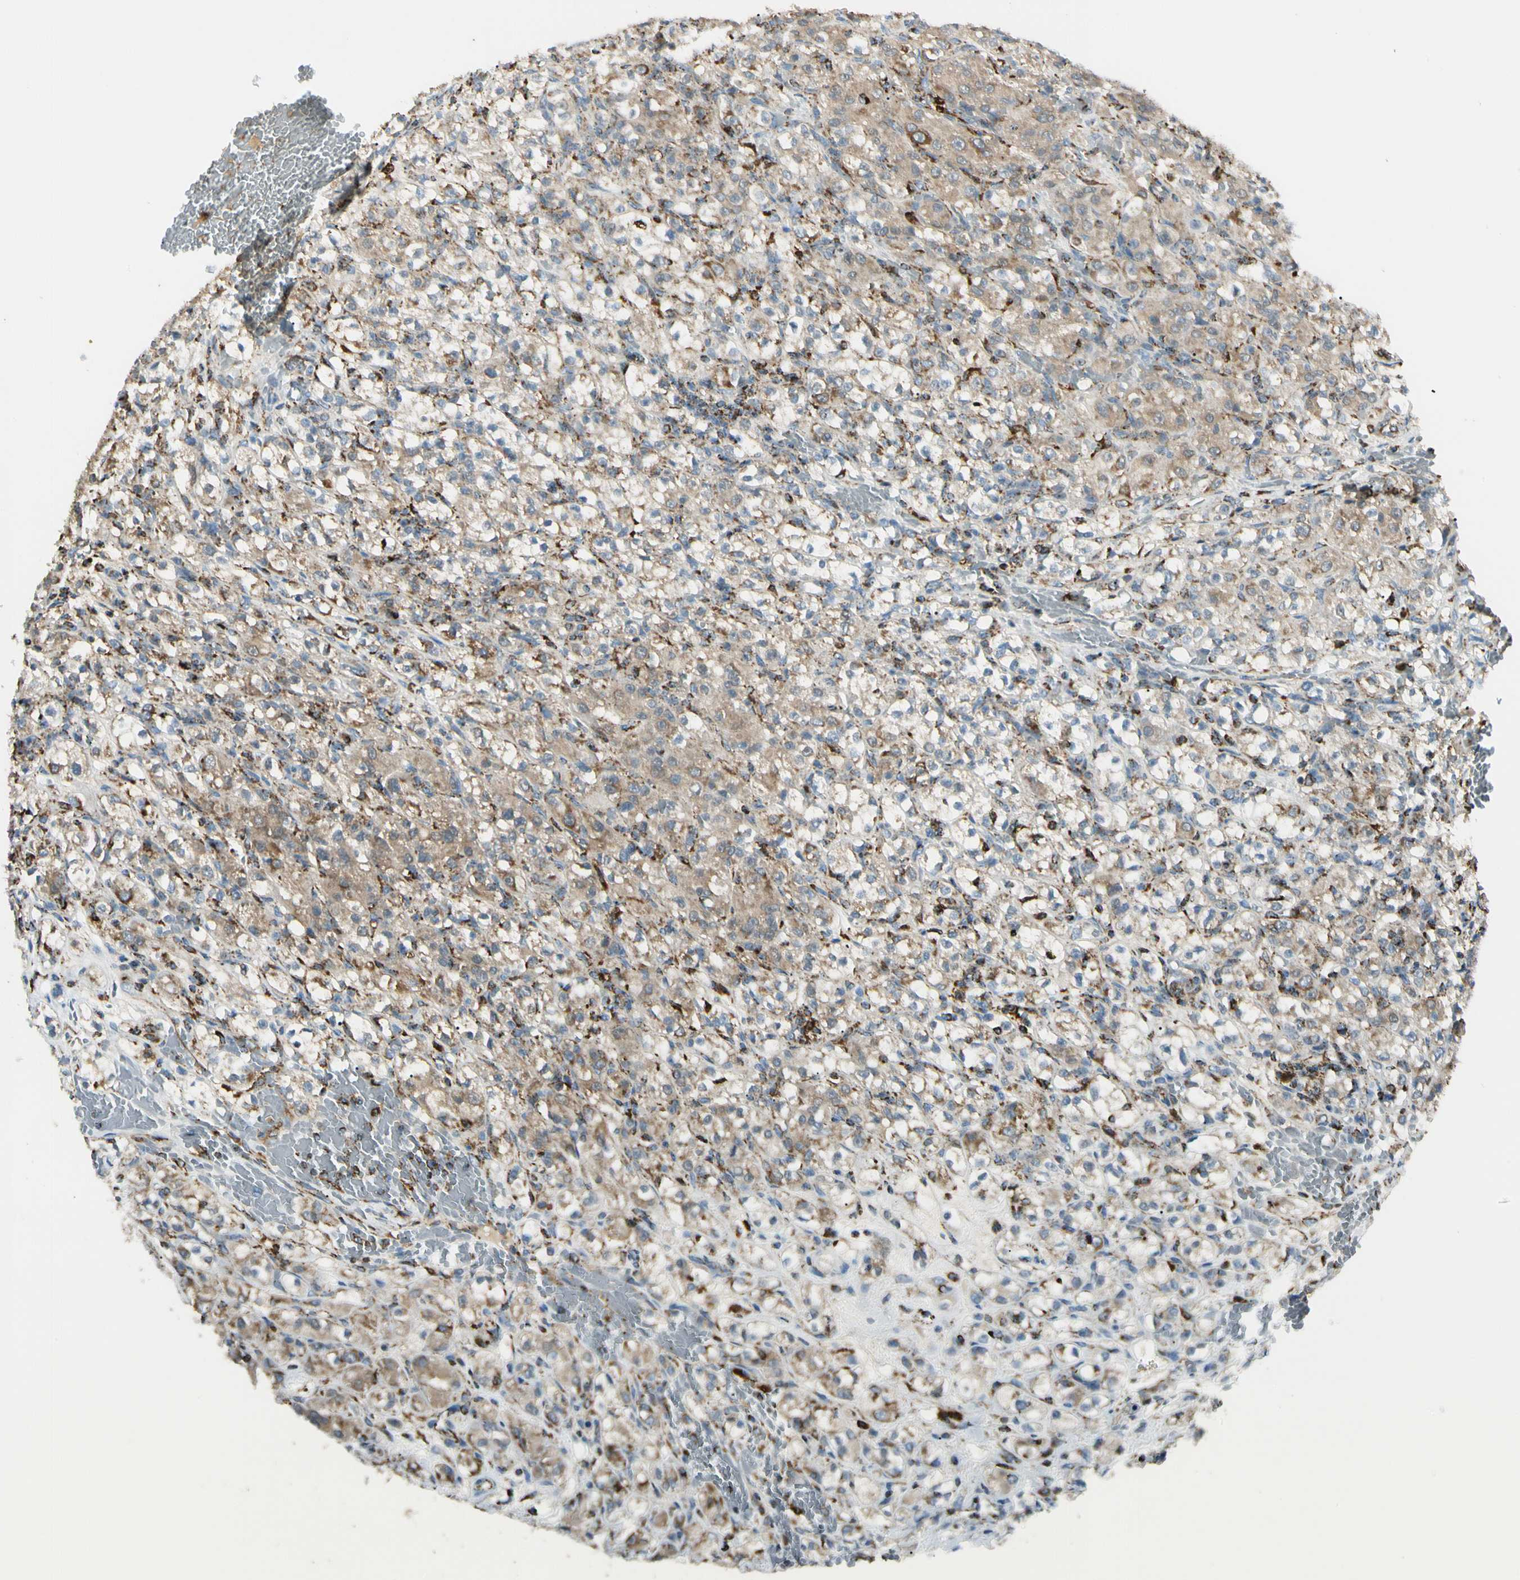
{"staining": {"intensity": "moderate", "quantity": "25%-75%", "location": "cytoplasmic/membranous"}, "tissue": "renal cancer", "cell_type": "Tumor cells", "image_type": "cancer", "snomed": [{"axis": "morphology", "description": "Normal tissue, NOS"}, {"axis": "morphology", "description": "Adenocarcinoma, NOS"}, {"axis": "topography", "description": "Kidney"}], "caption": "Immunohistochemistry (IHC) (DAB) staining of human renal cancer (adenocarcinoma) reveals moderate cytoplasmic/membranous protein staining in about 25%-75% of tumor cells.", "gene": "ME2", "patient": {"sex": "male", "age": 61}}